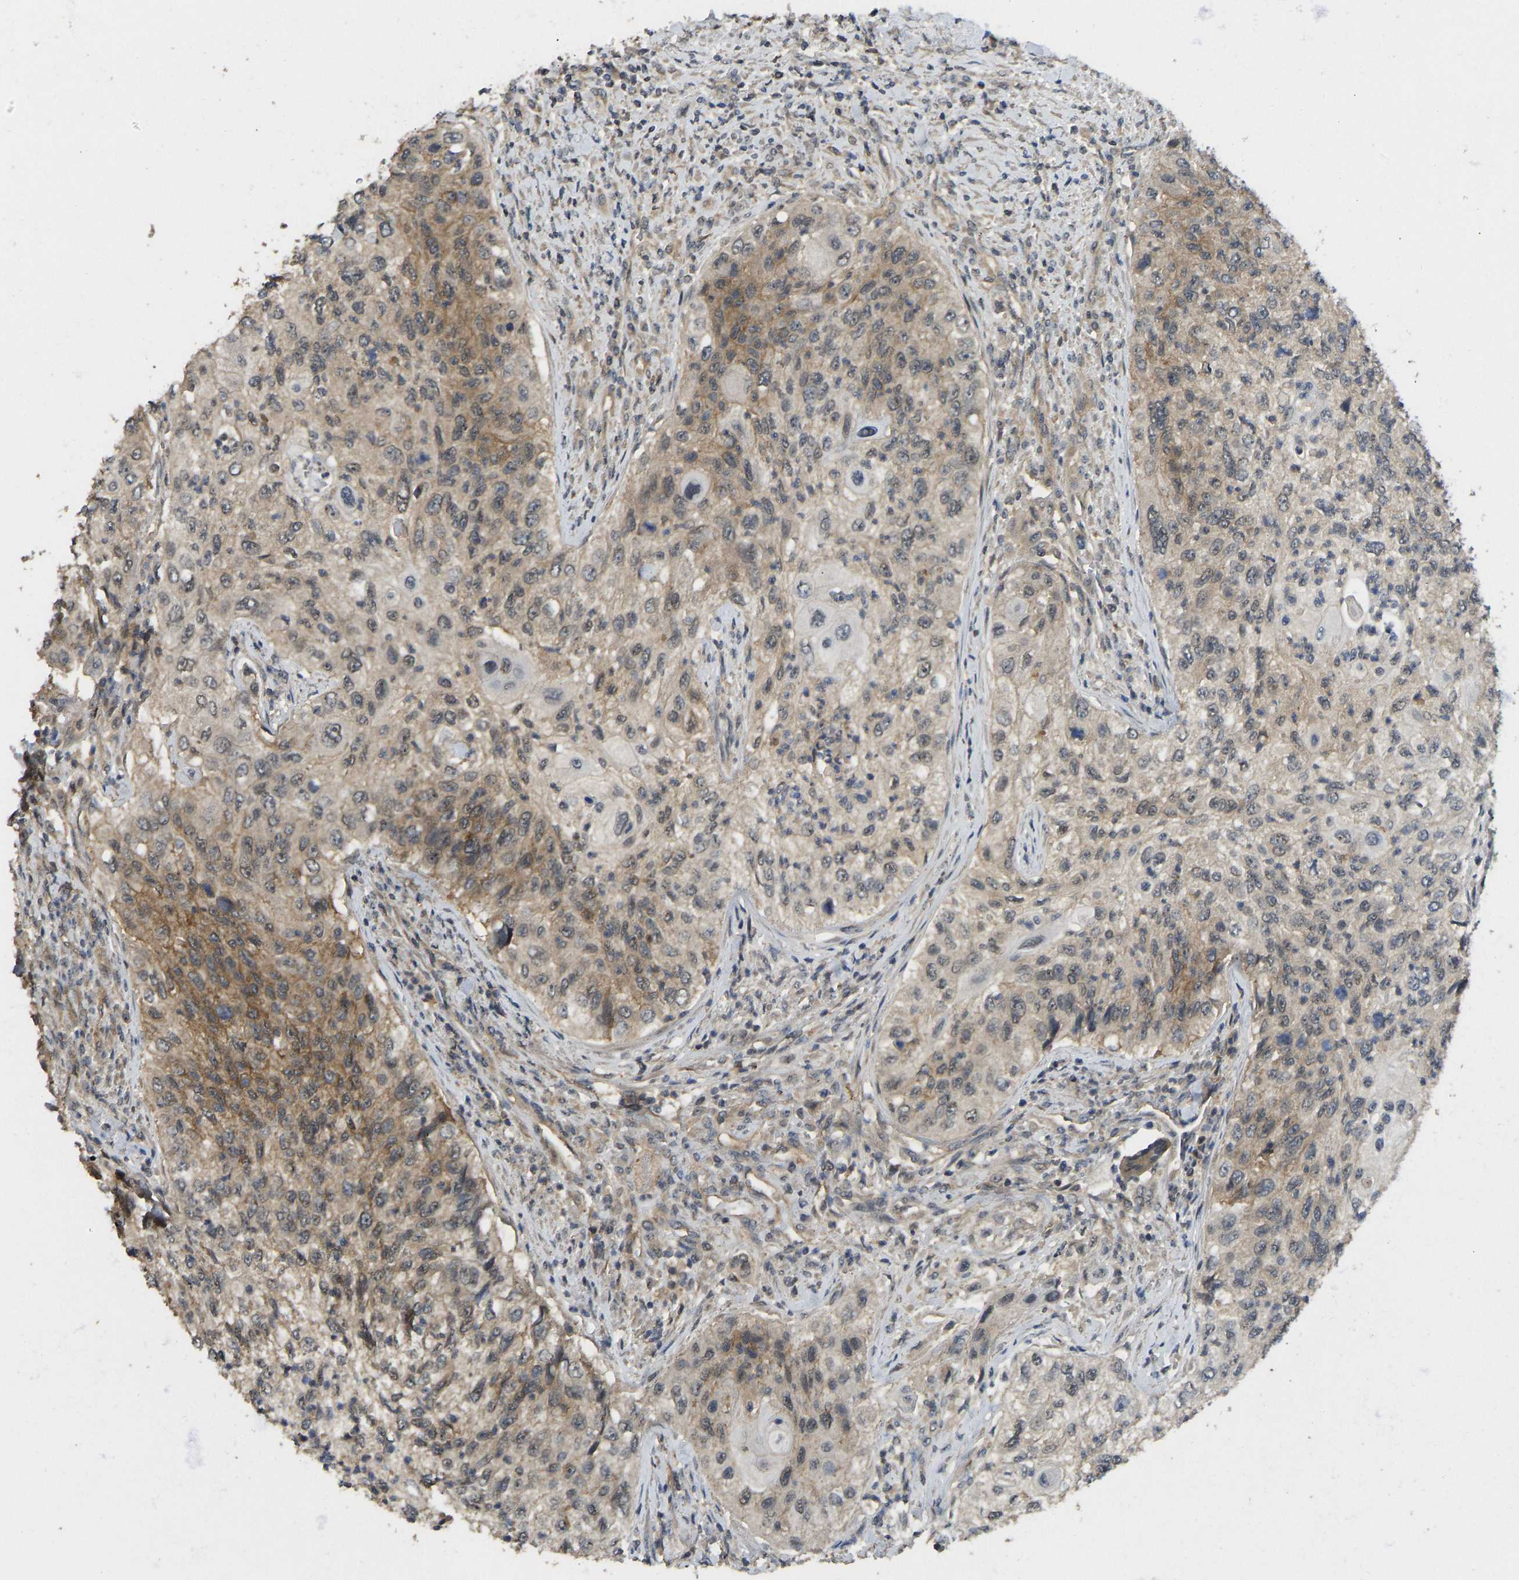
{"staining": {"intensity": "moderate", "quantity": "25%-75%", "location": "cytoplasmic/membranous"}, "tissue": "urothelial cancer", "cell_type": "Tumor cells", "image_type": "cancer", "snomed": [{"axis": "morphology", "description": "Urothelial carcinoma, High grade"}, {"axis": "topography", "description": "Urinary bladder"}], "caption": "Immunohistochemistry (IHC) photomicrograph of human high-grade urothelial carcinoma stained for a protein (brown), which shows medium levels of moderate cytoplasmic/membranous staining in approximately 25%-75% of tumor cells.", "gene": "NDRG3", "patient": {"sex": "female", "age": 60}}